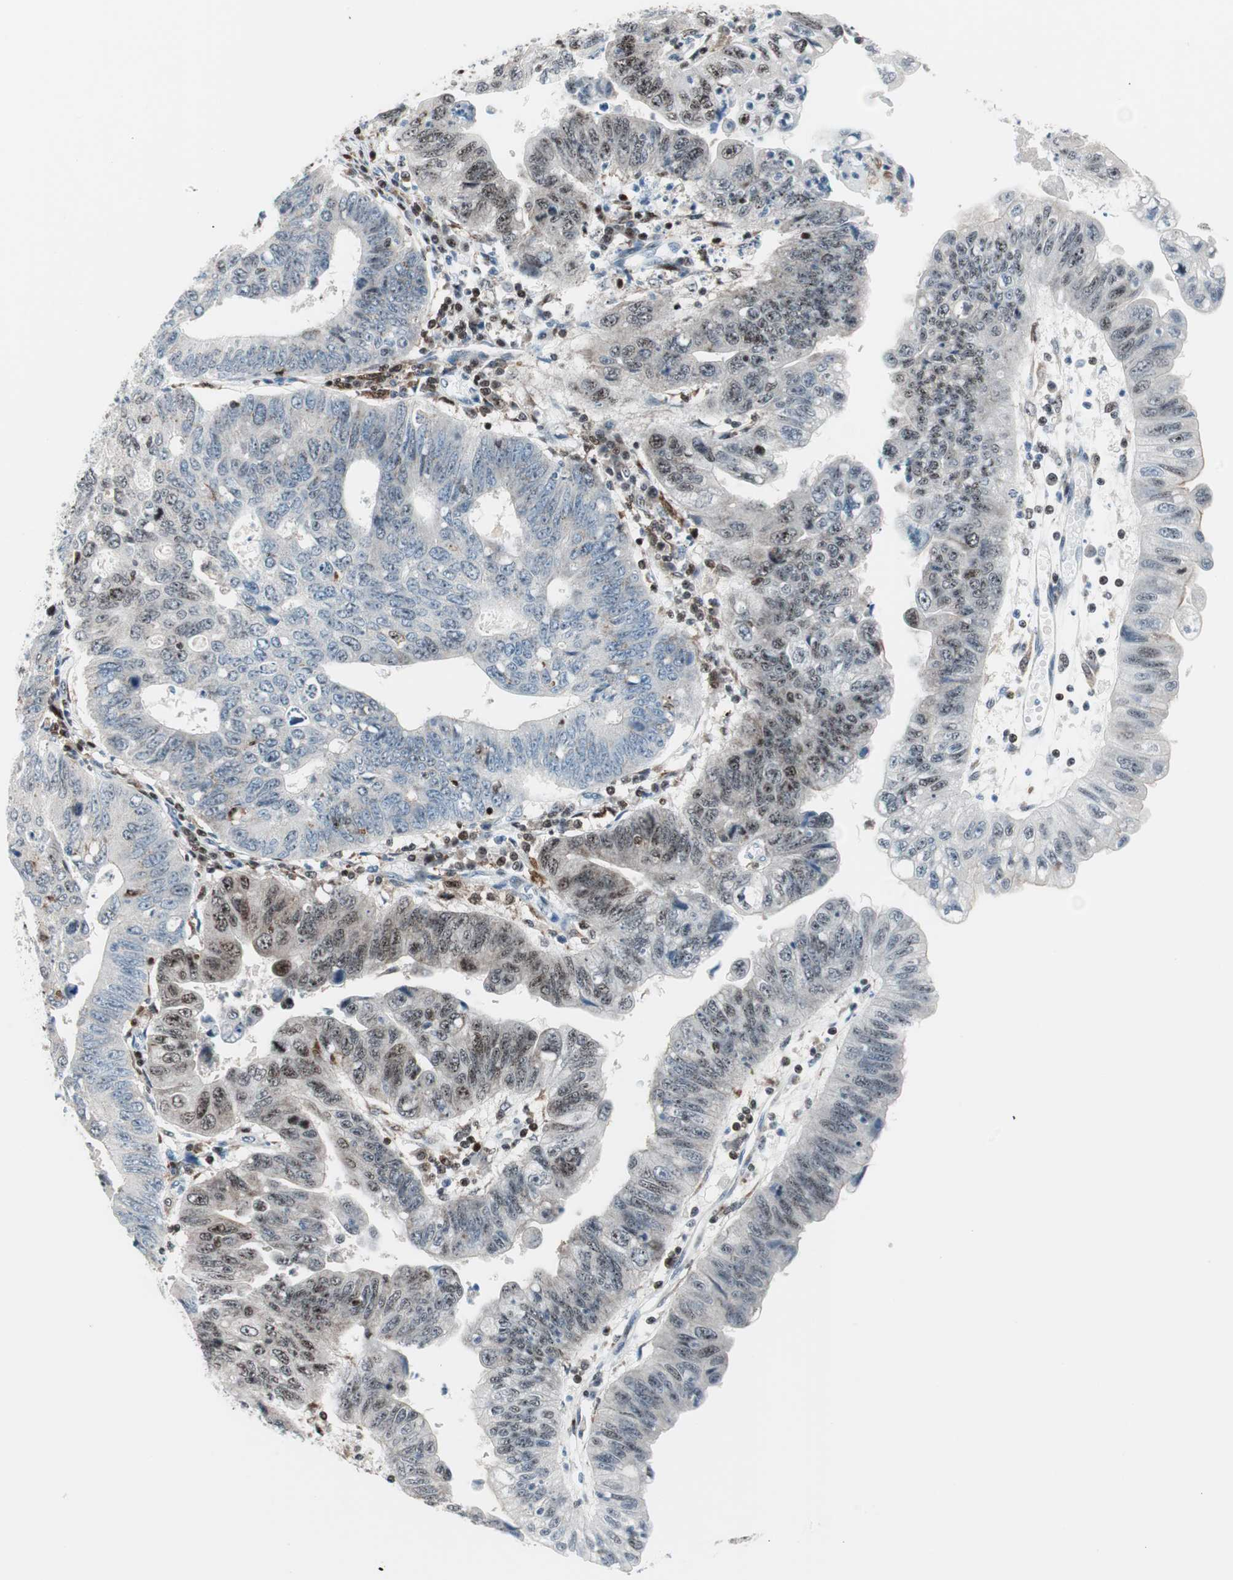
{"staining": {"intensity": "weak", "quantity": "25%-75%", "location": "nuclear"}, "tissue": "stomach cancer", "cell_type": "Tumor cells", "image_type": "cancer", "snomed": [{"axis": "morphology", "description": "Adenocarcinoma, NOS"}, {"axis": "topography", "description": "Stomach"}], "caption": "The micrograph demonstrates staining of stomach adenocarcinoma, revealing weak nuclear protein positivity (brown color) within tumor cells.", "gene": "RGS10", "patient": {"sex": "male", "age": 59}}